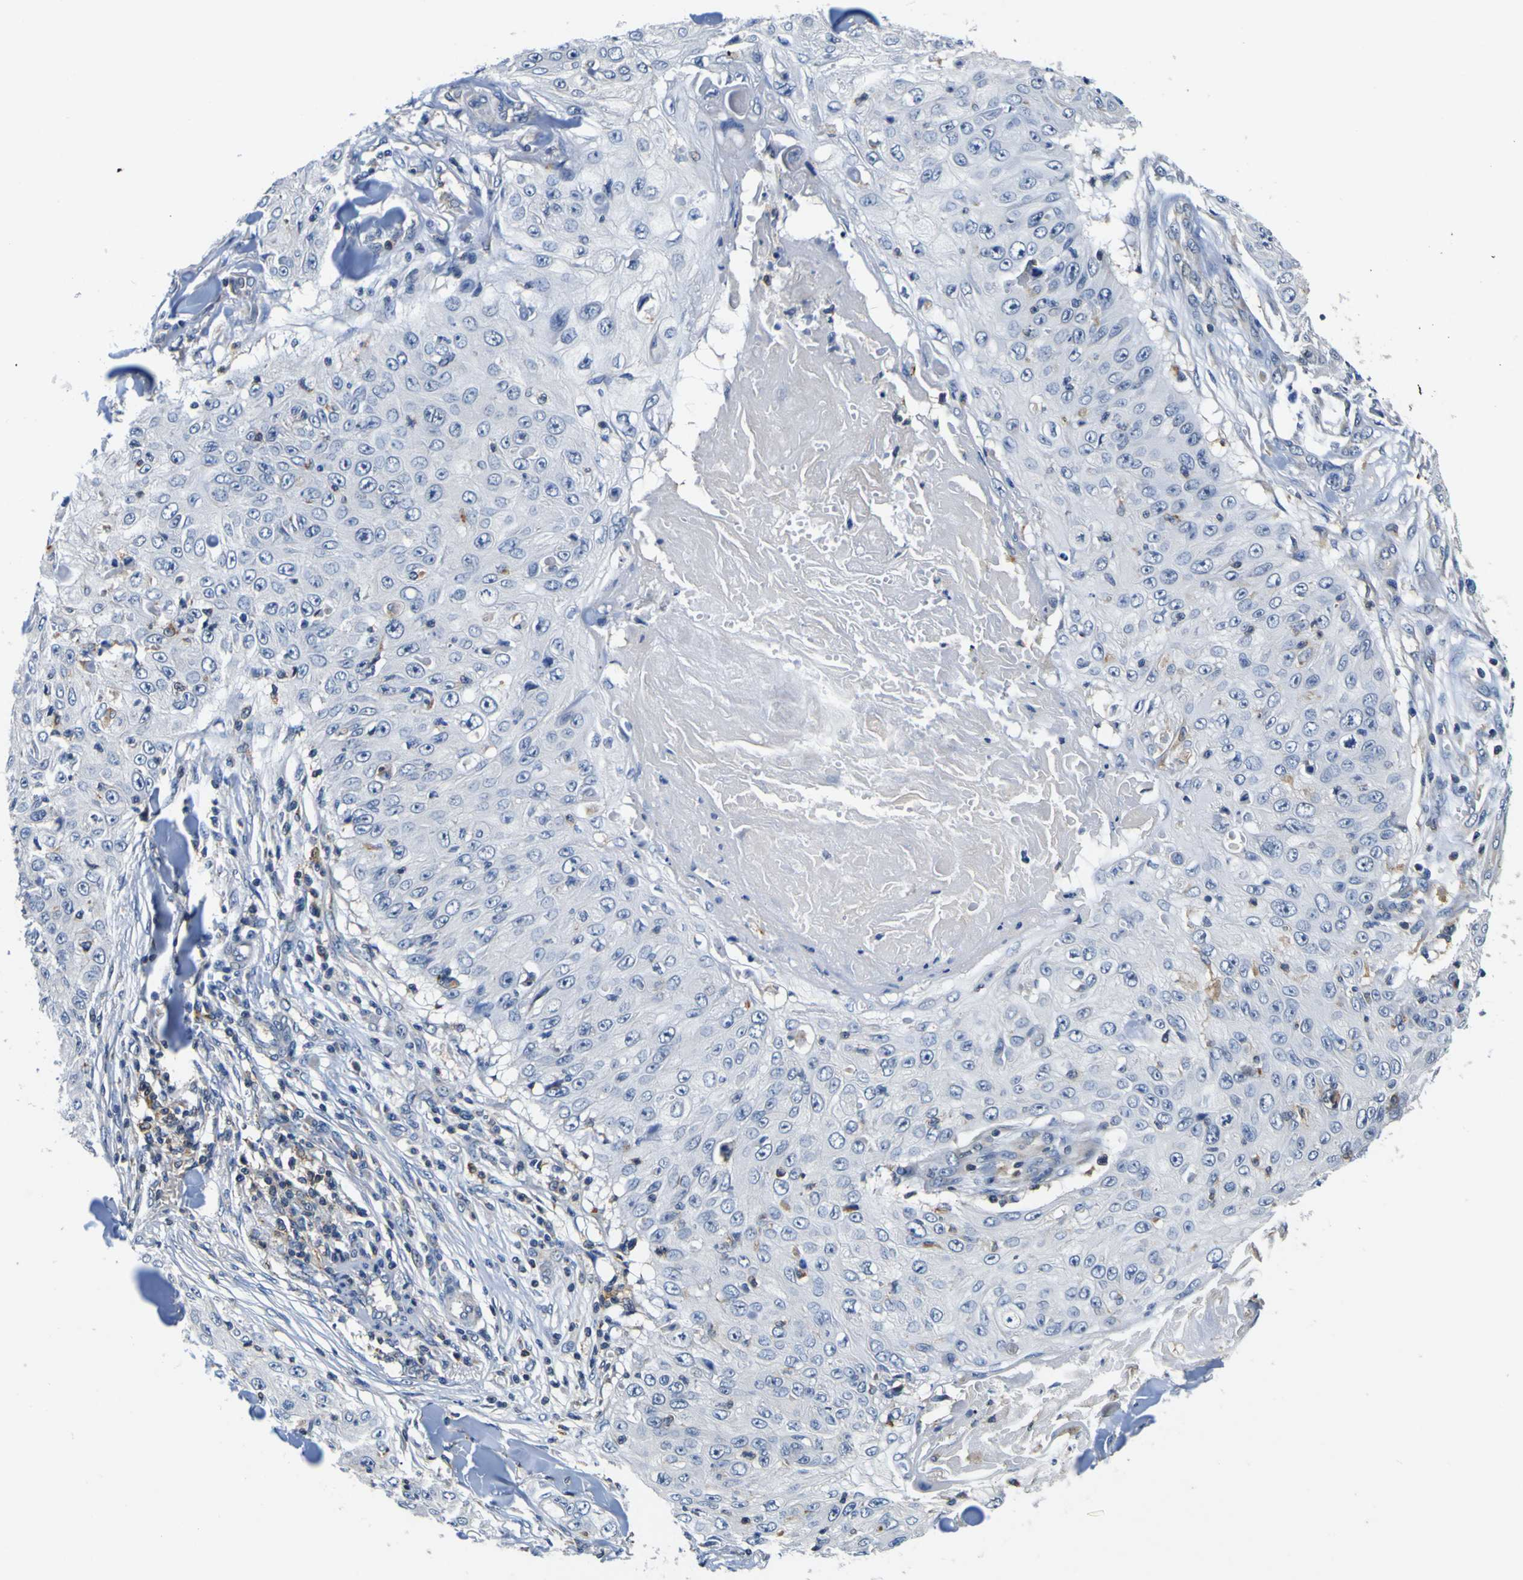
{"staining": {"intensity": "weak", "quantity": "<25%", "location": "cytoplasmic/membranous"}, "tissue": "skin cancer", "cell_type": "Tumor cells", "image_type": "cancer", "snomed": [{"axis": "morphology", "description": "Squamous cell carcinoma, NOS"}, {"axis": "topography", "description": "Skin"}], "caption": "Immunohistochemistry (IHC) image of human skin cancer stained for a protein (brown), which demonstrates no staining in tumor cells.", "gene": "TNIK", "patient": {"sex": "male", "age": 86}}